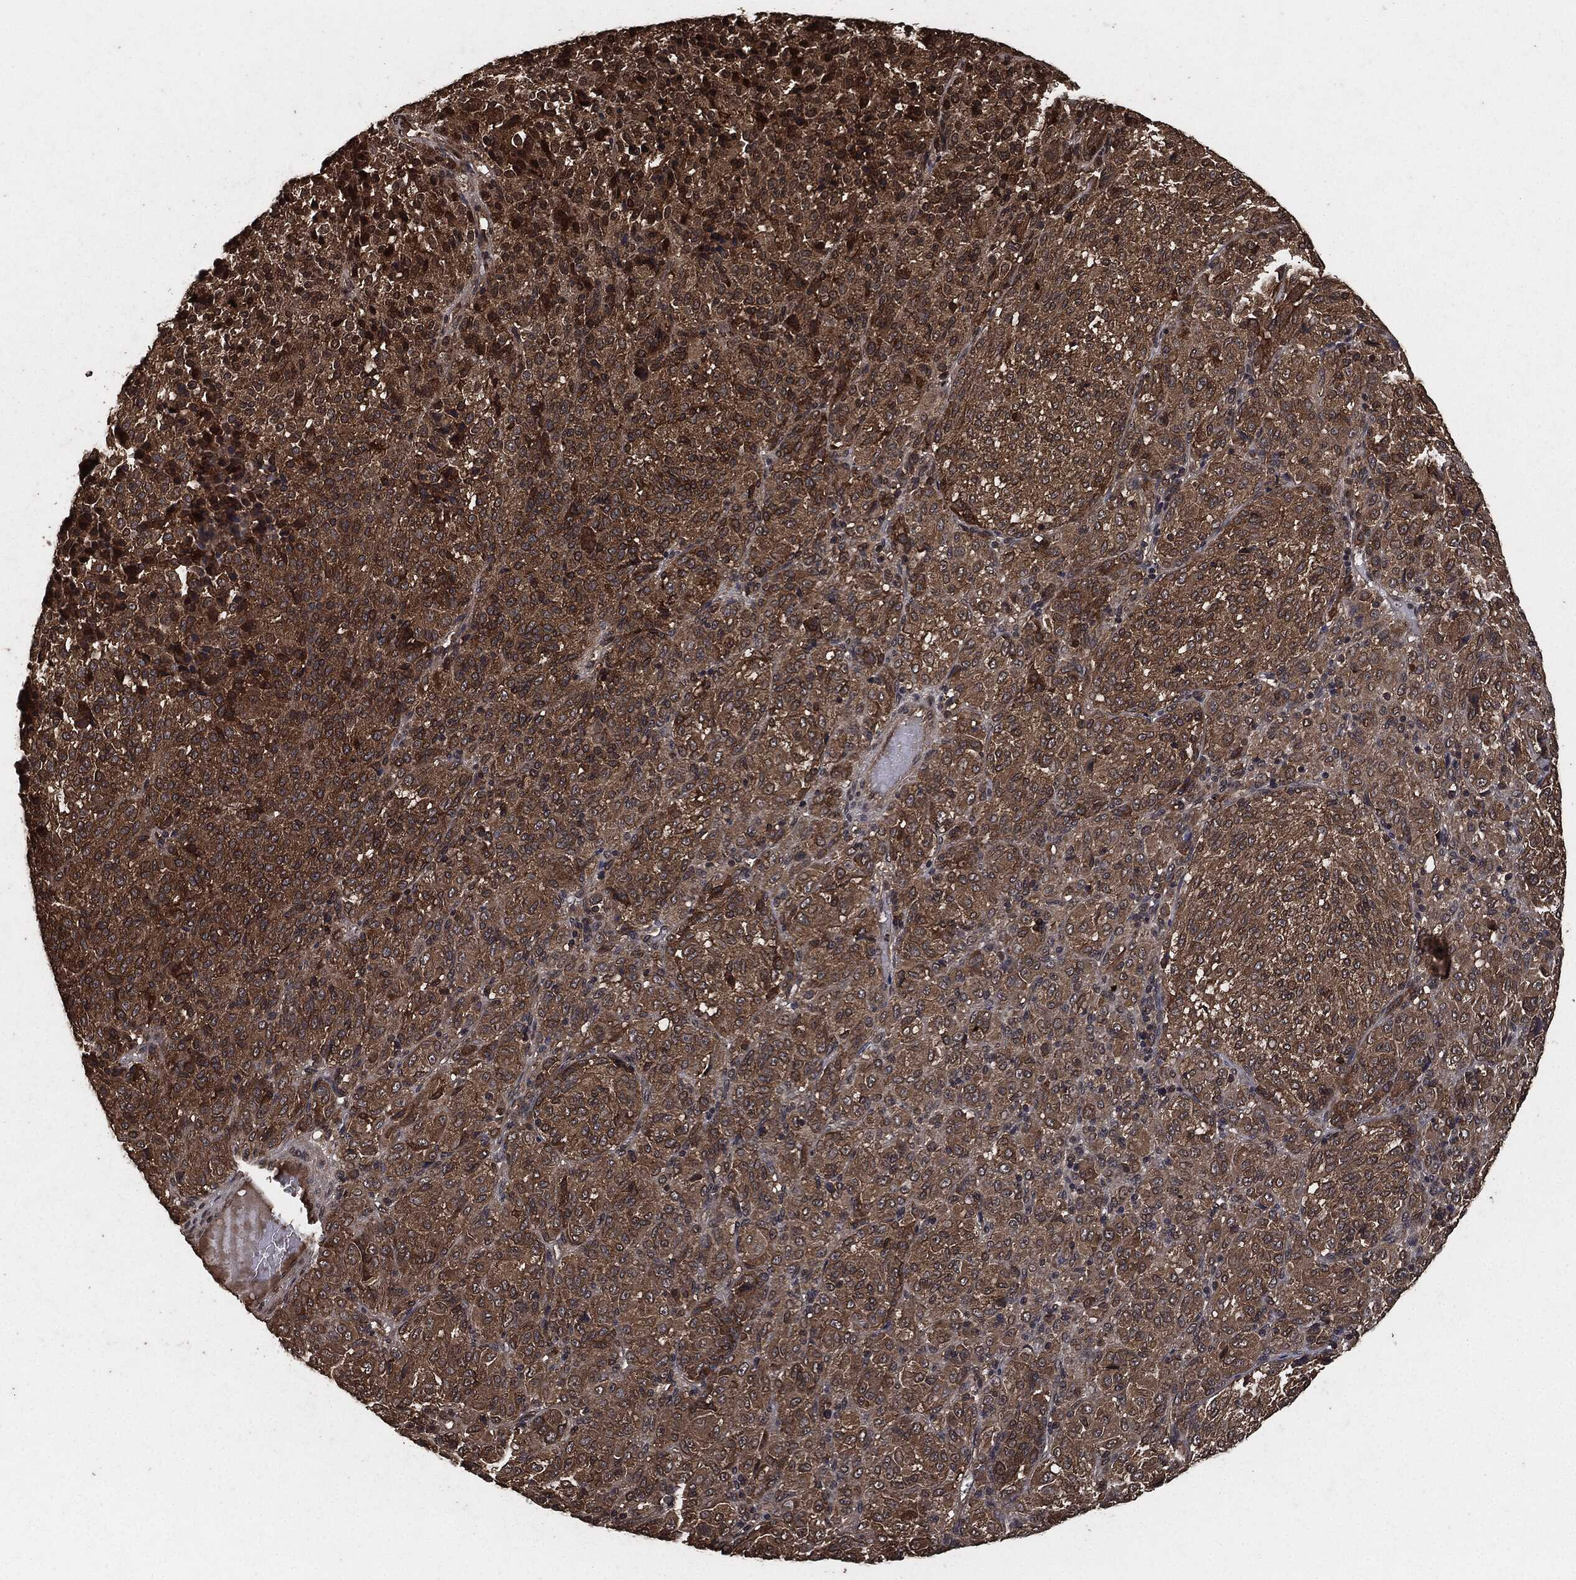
{"staining": {"intensity": "moderate", "quantity": ">75%", "location": "cytoplasmic/membranous"}, "tissue": "melanoma", "cell_type": "Tumor cells", "image_type": "cancer", "snomed": [{"axis": "morphology", "description": "Malignant melanoma, Metastatic site"}, {"axis": "topography", "description": "Brain"}], "caption": "Approximately >75% of tumor cells in malignant melanoma (metastatic site) reveal moderate cytoplasmic/membranous protein positivity as visualized by brown immunohistochemical staining.", "gene": "AKT1S1", "patient": {"sex": "female", "age": 56}}